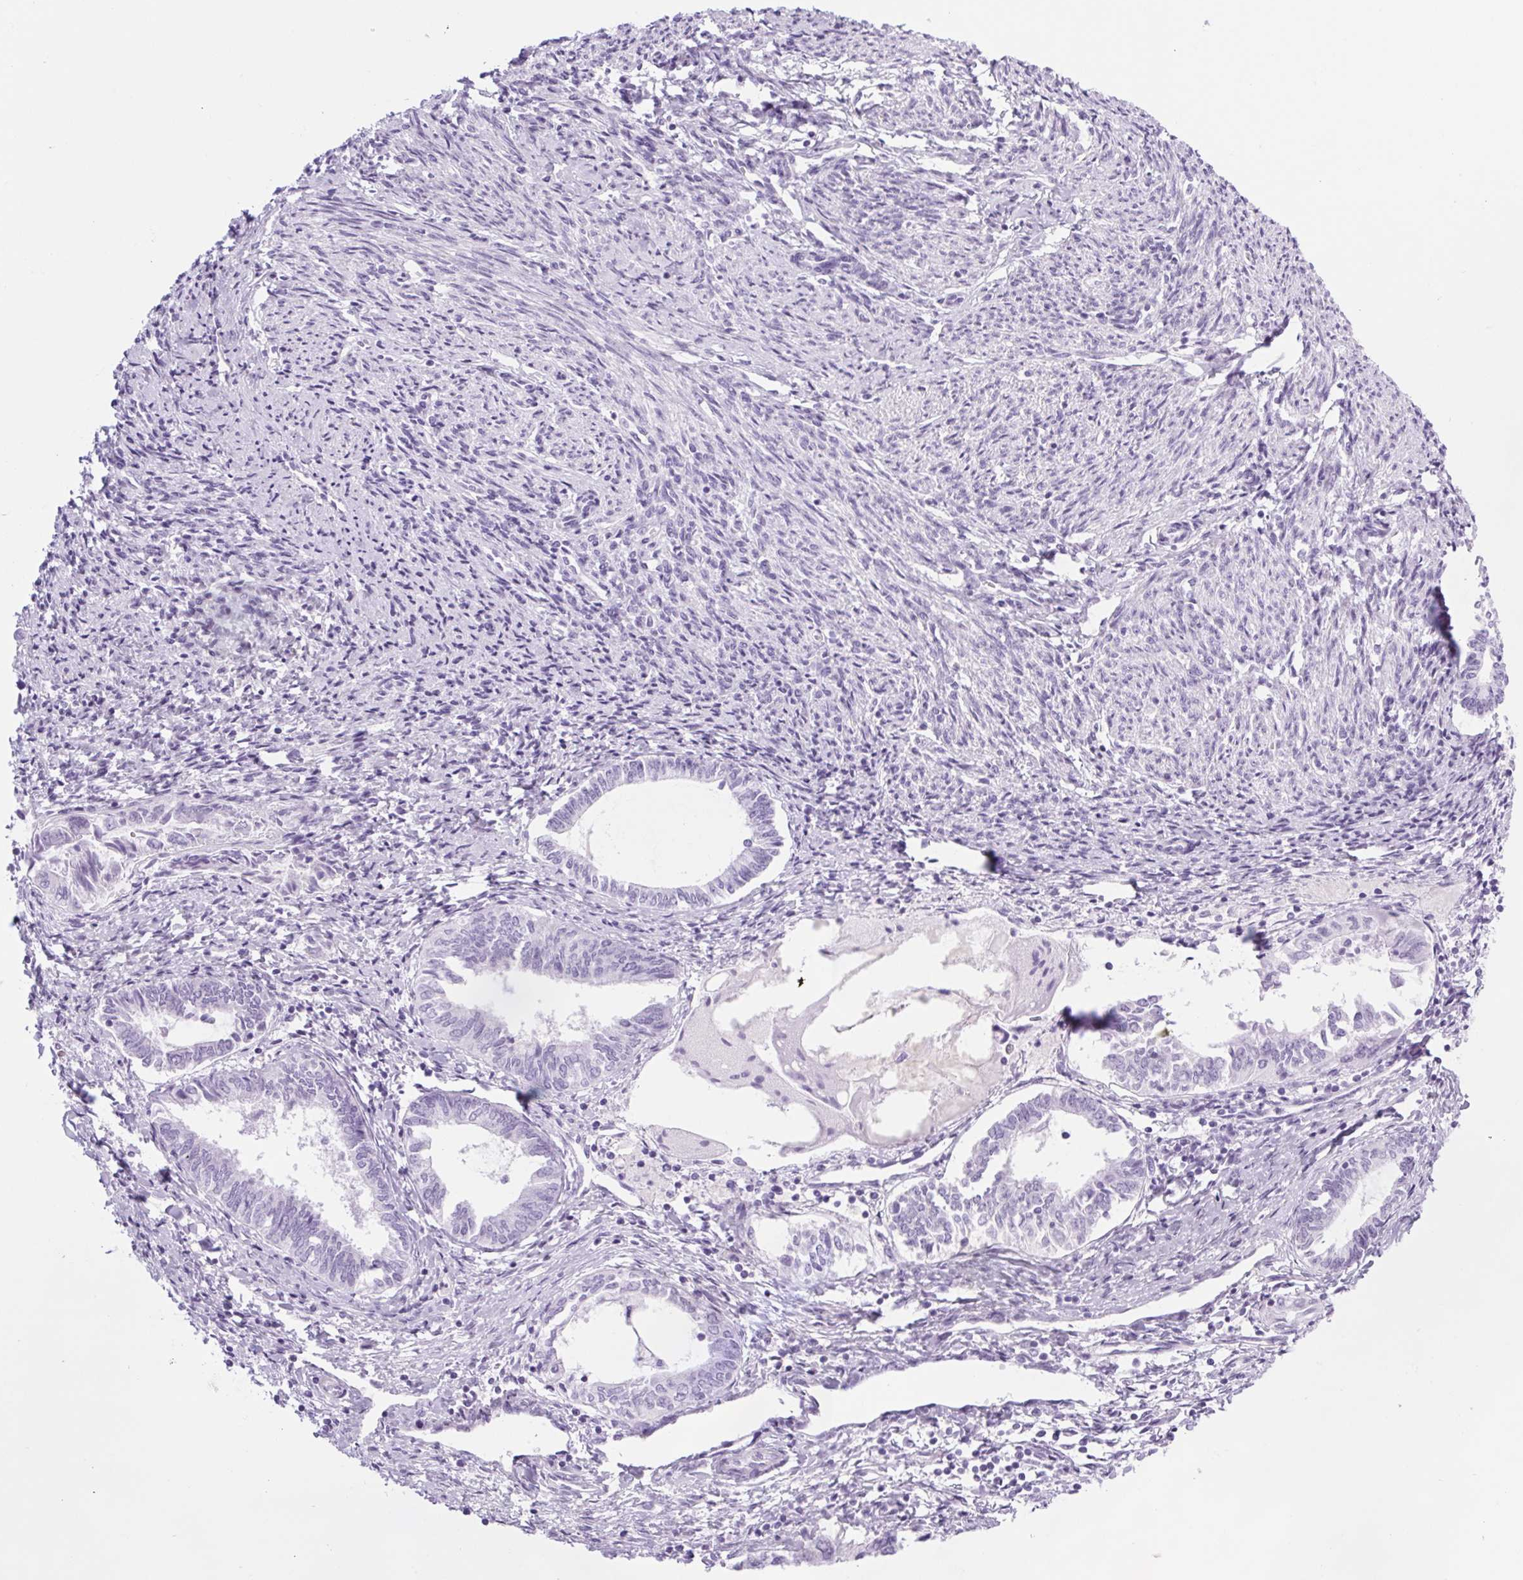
{"staining": {"intensity": "negative", "quantity": "none", "location": "none"}, "tissue": "endometrial cancer", "cell_type": "Tumor cells", "image_type": "cancer", "snomed": [{"axis": "morphology", "description": "Carcinoma, NOS"}, {"axis": "topography", "description": "Uterus"}], "caption": "Immunohistochemistry photomicrograph of endometrial cancer (carcinoma) stained for a protein (brown), which reveals no positivity in tumor cells. (DAB immunohistochemistry (IHC) with hematoxylin counter stain).", "gene": "SPACA5B", "patient": {"sex": "female", "age": 76}}